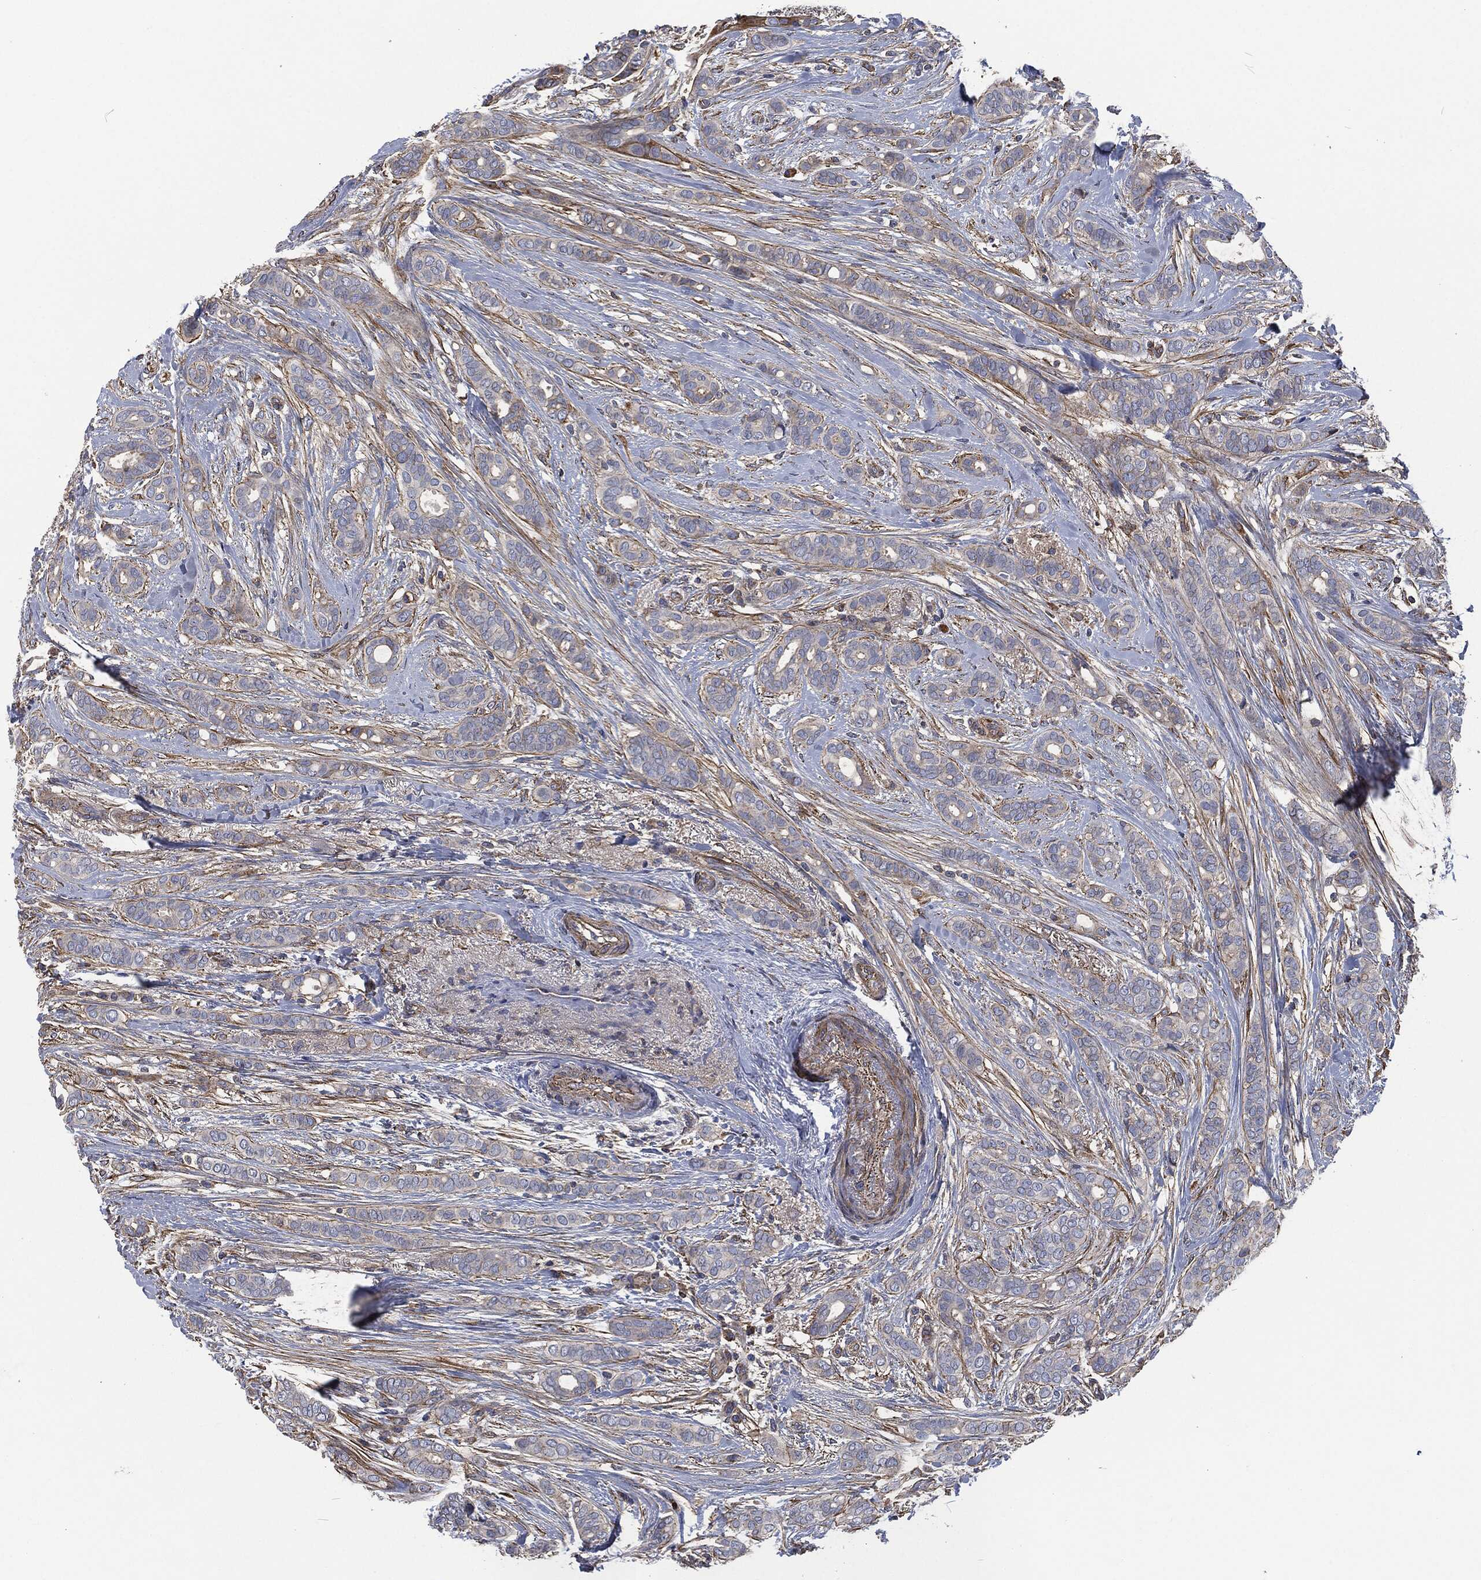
{"staining": {"intensity": "negative", "quantity": "none", "location": "none"}, "tissue": "breast cancer", "cell_type": "Tumor cells", "image_type": "cancer", "snomed": [{"axis": "morphology", "description": "Duct carcinoma"}, {"axis": "topography", "description": "Breast"}], "caption": "Immunohistochemistry image of breast cancer stained for a protein (brown), which reveals no positivity in tumor cells. (Brightfield microscopy of DAB immunohistochemistry (IHC) at high magnification).", "gene": "LGALS9", "patient": {"sex": "female", "age": 51}}